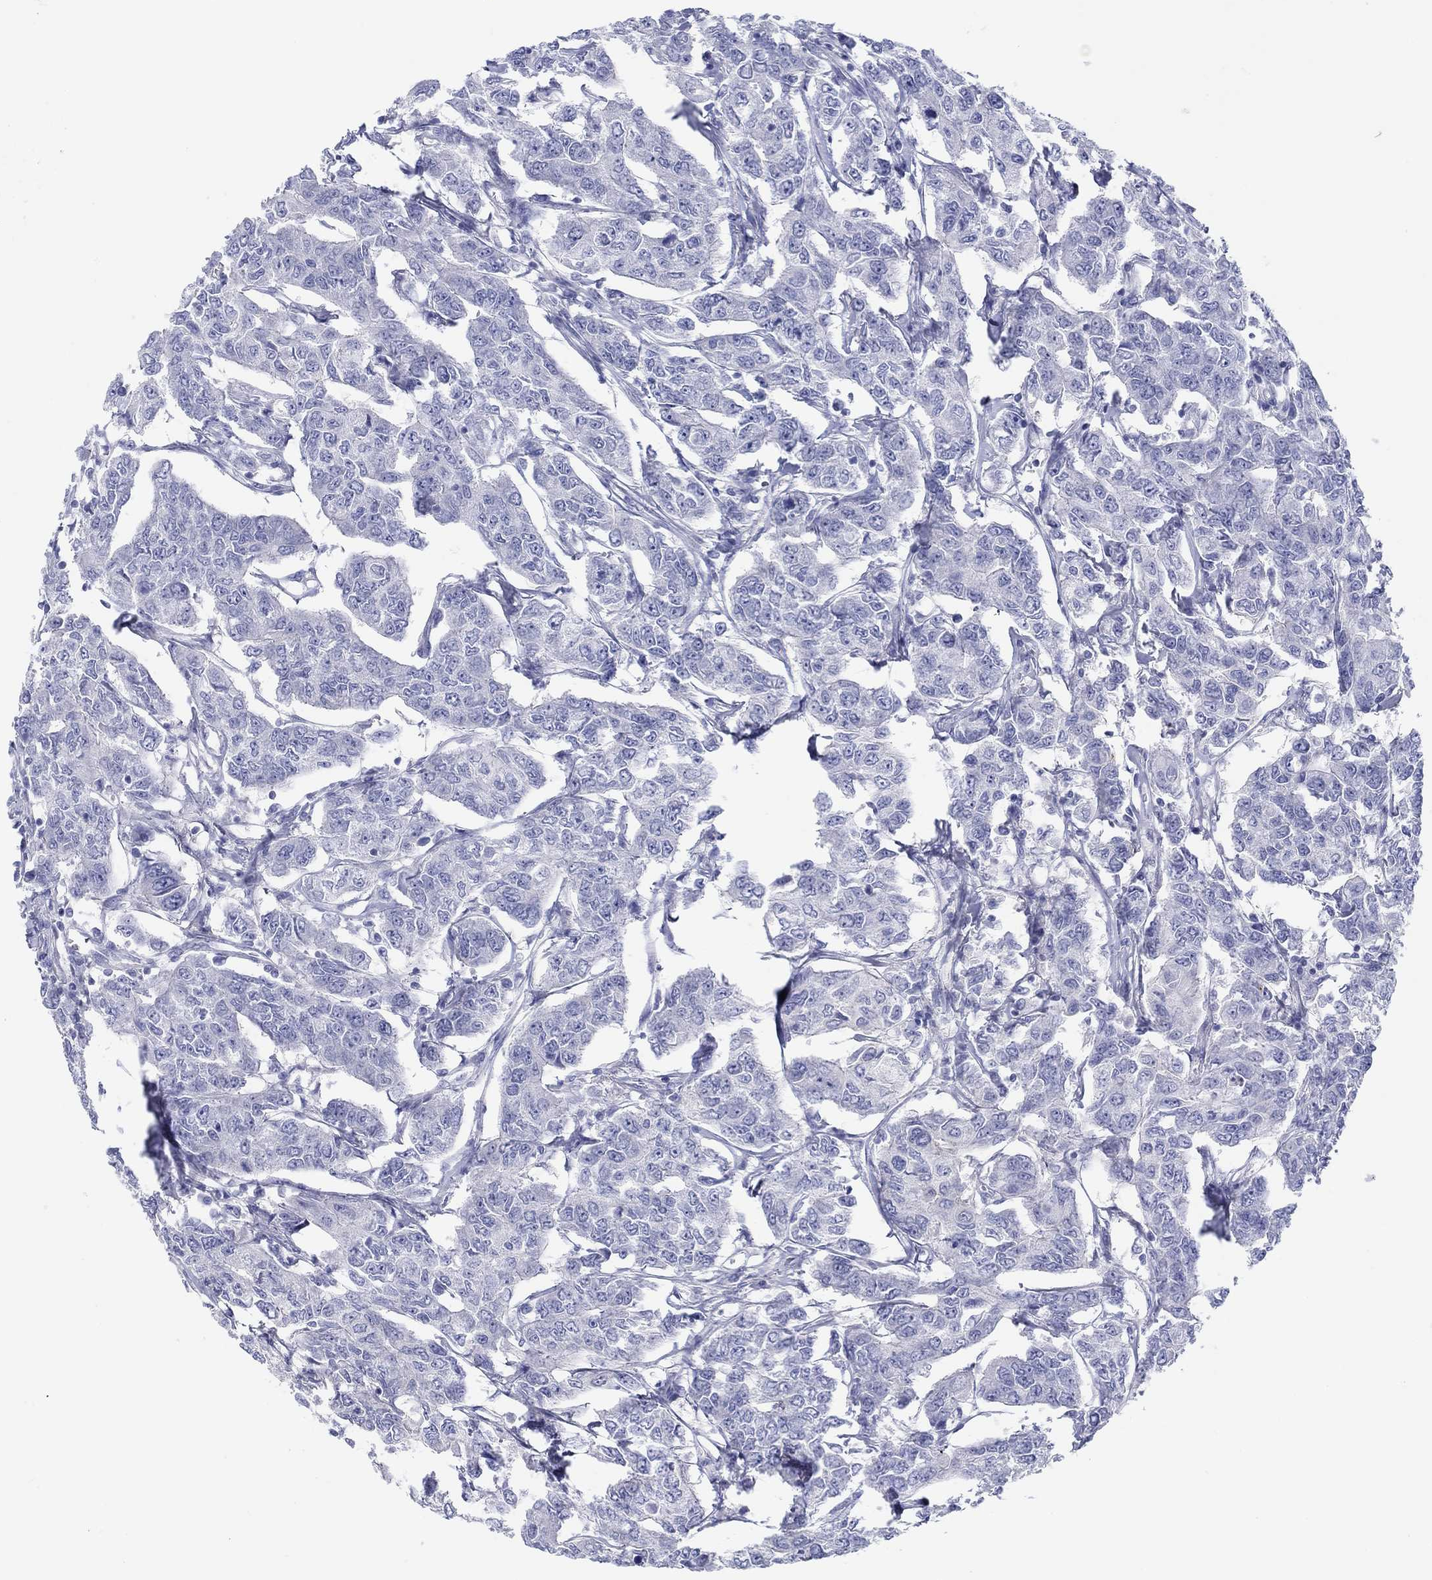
{"staining": {"intensity": "negative", "quantity": "none", "location": "none"}, "tissue": "breast cancer", "cell_type": "Tumor cells", "image_type": "cancer", "snomed": [{"axis": "morphology", "description": "Duct carcinoma"}, {"axis": "topography", "description": "Breast"}], "caption": "Breast cancer stained for a protein using immunohistochemistry (IHC) demonstrates no expression tumor cells.", "gene": "HAPLN4", "patient": {"sex": "female", "age": 88}}